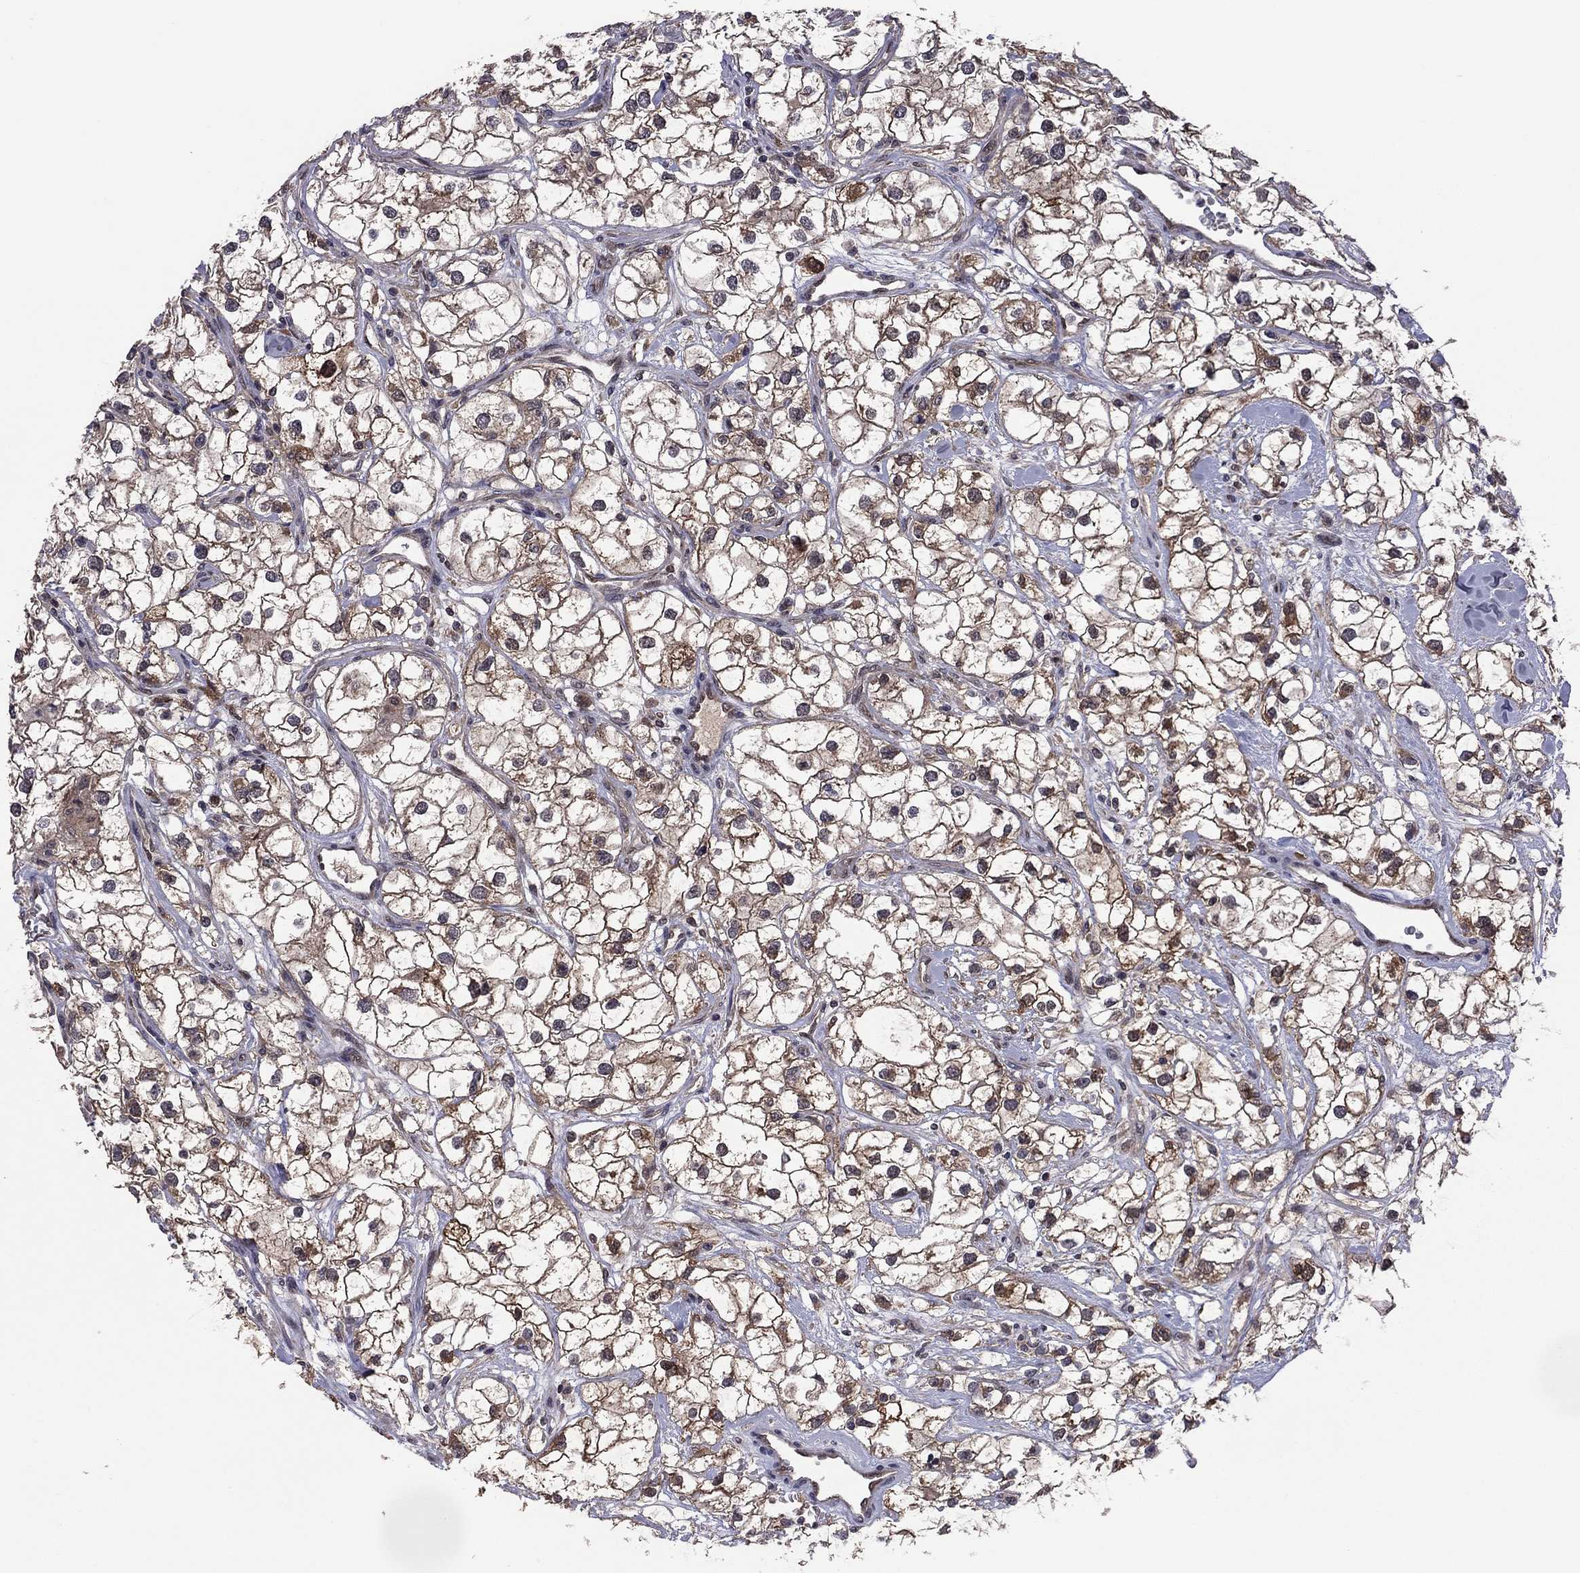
{"staining": {"intensity": "strong", "quantity": "25%-75%", "location": "cytoplasmic/membranous"}, "tissue": "renal cancer", "cell_type": "Tumor cells", "image_type": "cancer", "snomed": [{"axis": "morphology", "description": "Adenocarcinoma, NOS"}, {"axis": "topography", "description": "Kidney"}], "caption": "Brown immunohistochemical staining in renal cancer (adenocarcinoma) shows strong cytoplasmic/membranous positivity in approximately 25%-75% of tumor cells. (brown staining indicates protein expression, while blue staining denotes nuclei).", "gene": "GPAA1", "patient": {"sex": "male", "age": 59}}